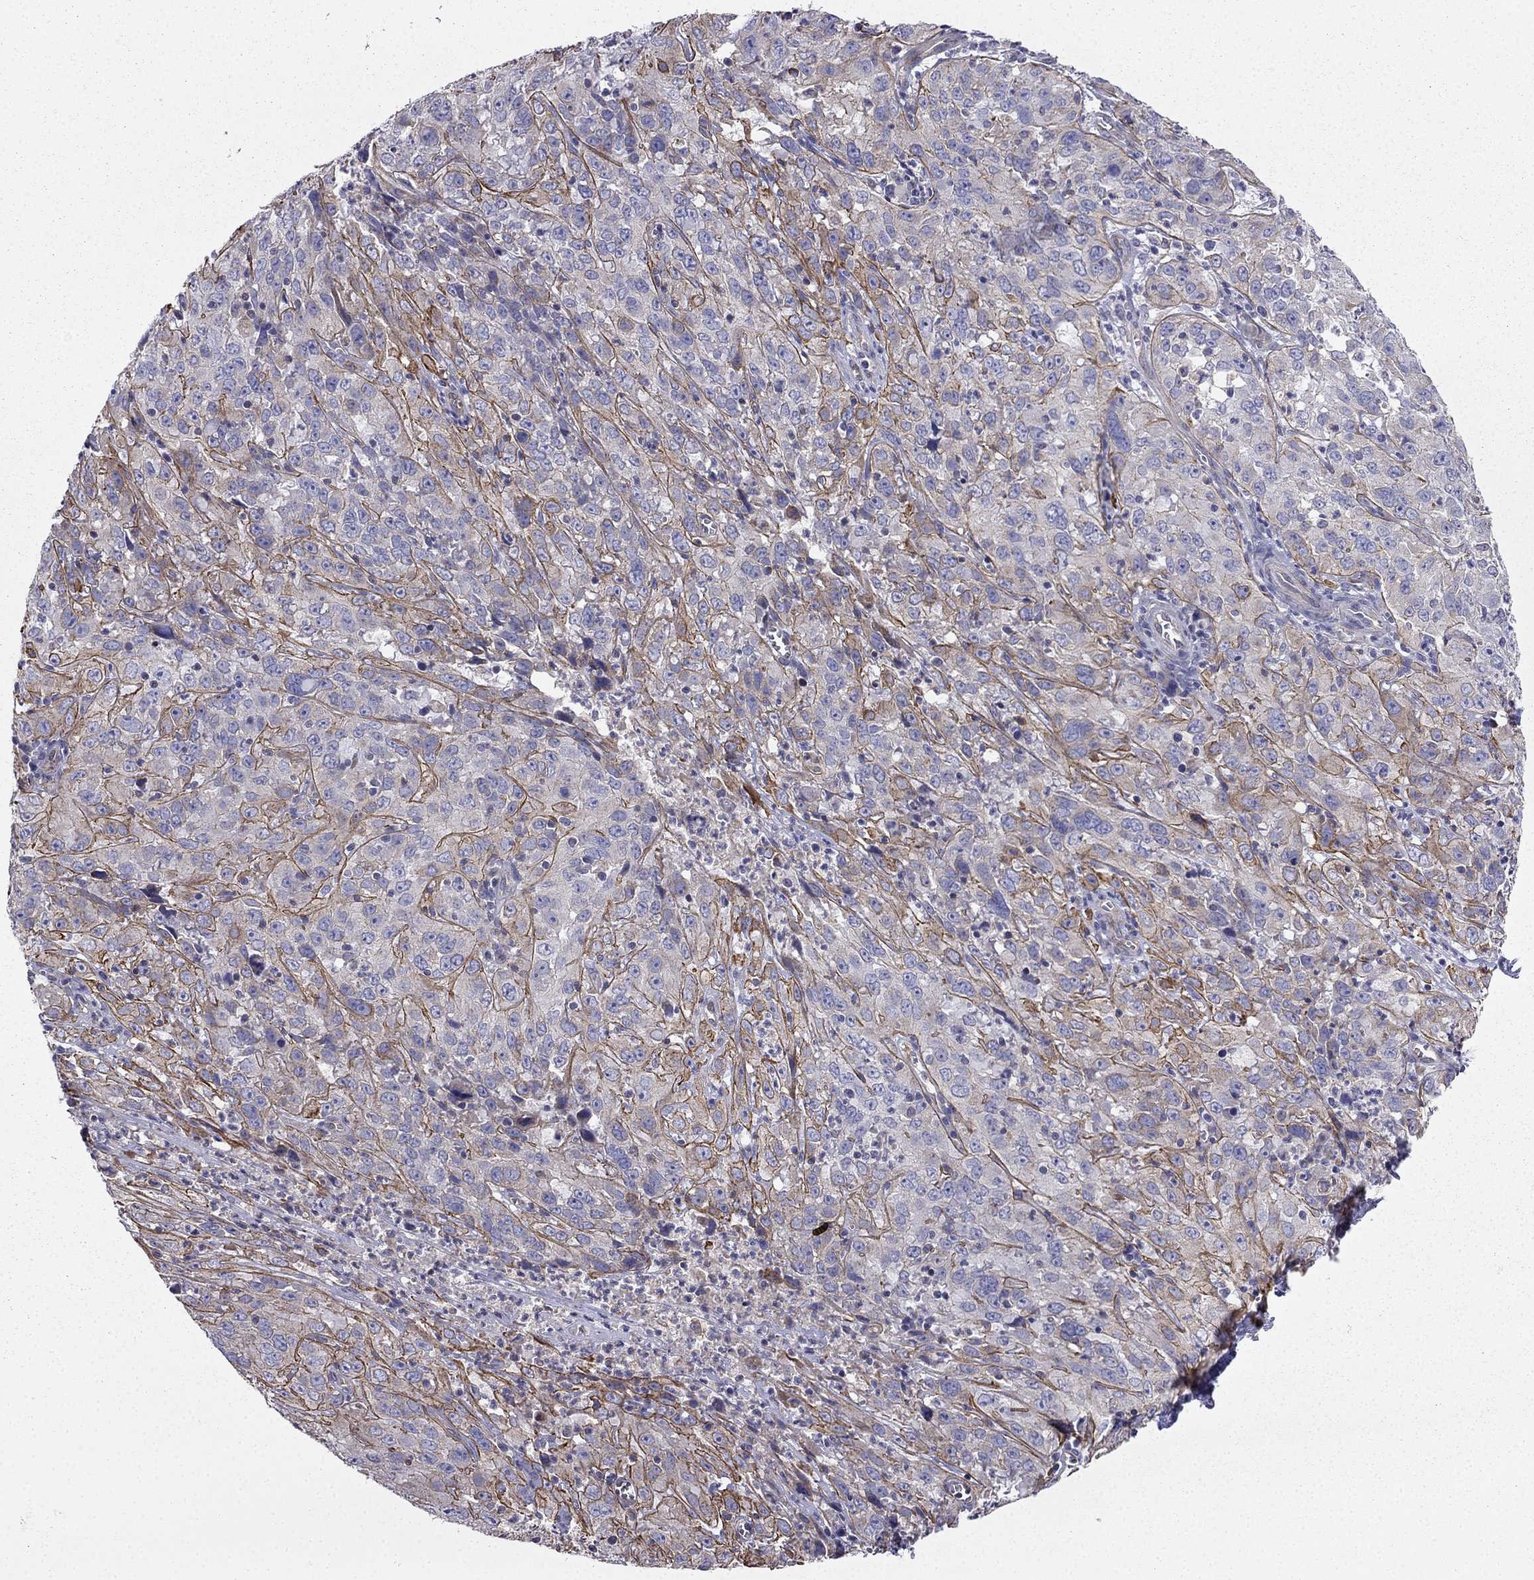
{"staining": {"intensity": "strong", "quantity": "25%-75%", "location": "cytoplasmic/membranous"}, "tissue": "cervical cancer", "cell_type": "Tumor cells", "image_type": "cancer", "snomed": [{"axis": "morphology", "description": "Squamous cell carcinoma, NOS"}, {"axis": "topography", "description": "Cervix"}], "caption": "Cervical cancer was stained to show a protein in brown. There is high levels of strong cytoplasmic/membranous expression in about 25%-75% of tumor cells.", "gene": "ENOX1", "patient": {"sex": "female", "age": 32}}